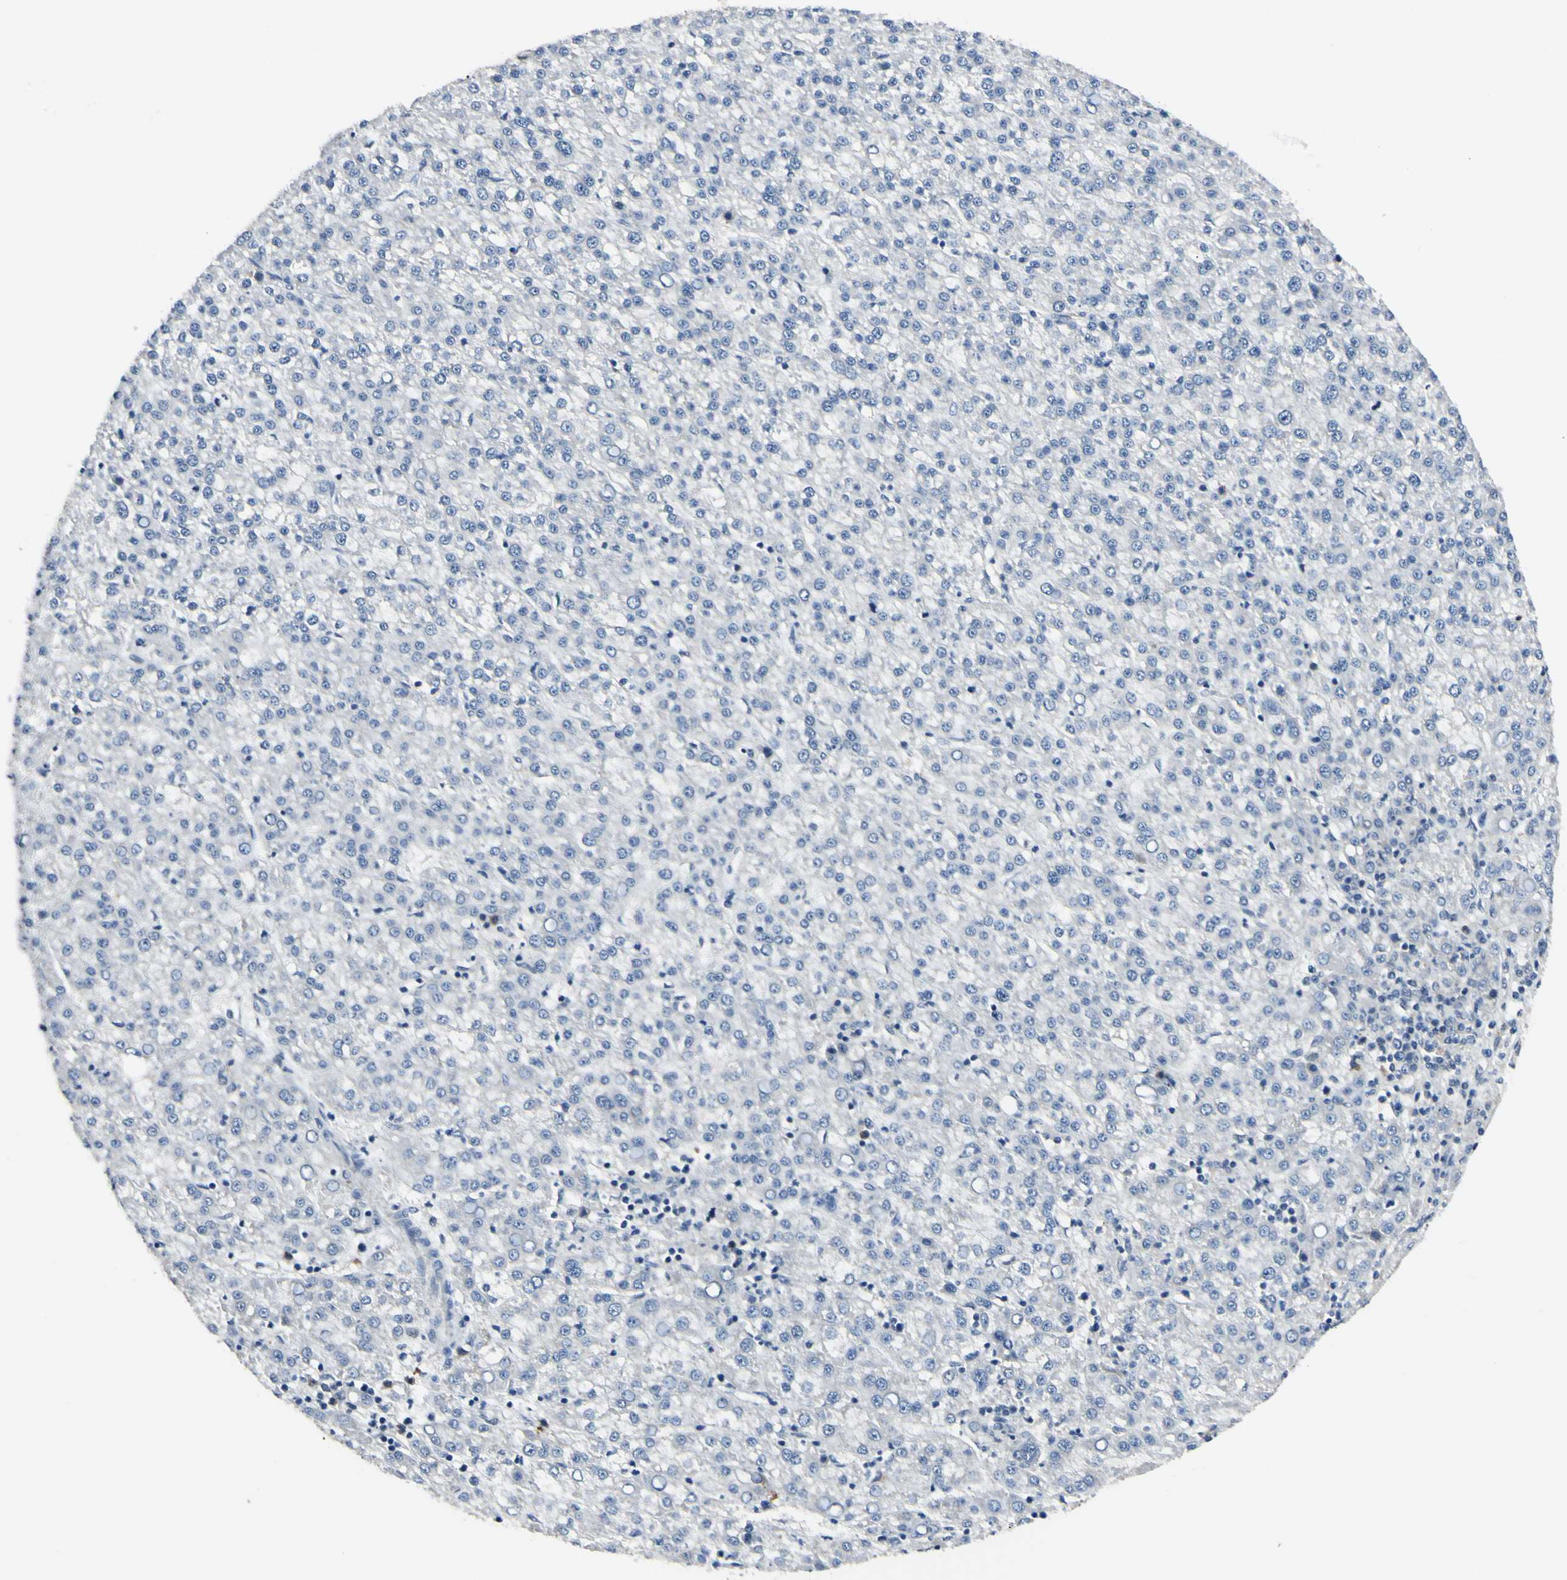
{"staining": {"intensity": "negative", "quantity": "none", "location": "none"}, "tissue": "liver cancer", "cell_type": "Tumor cells", "image_type": "cancer", "snomed": [{"axis": "morphology", "description": "Carcinoma, Hepatocellular, NOS"}, {"axis": "topography", "description": "Liver"}], "caption": "Tumor cells are negative for brown protein staining in liver cancer.", "gene": "PSMD5", "patient": {"sex": "female", "age": 58}}